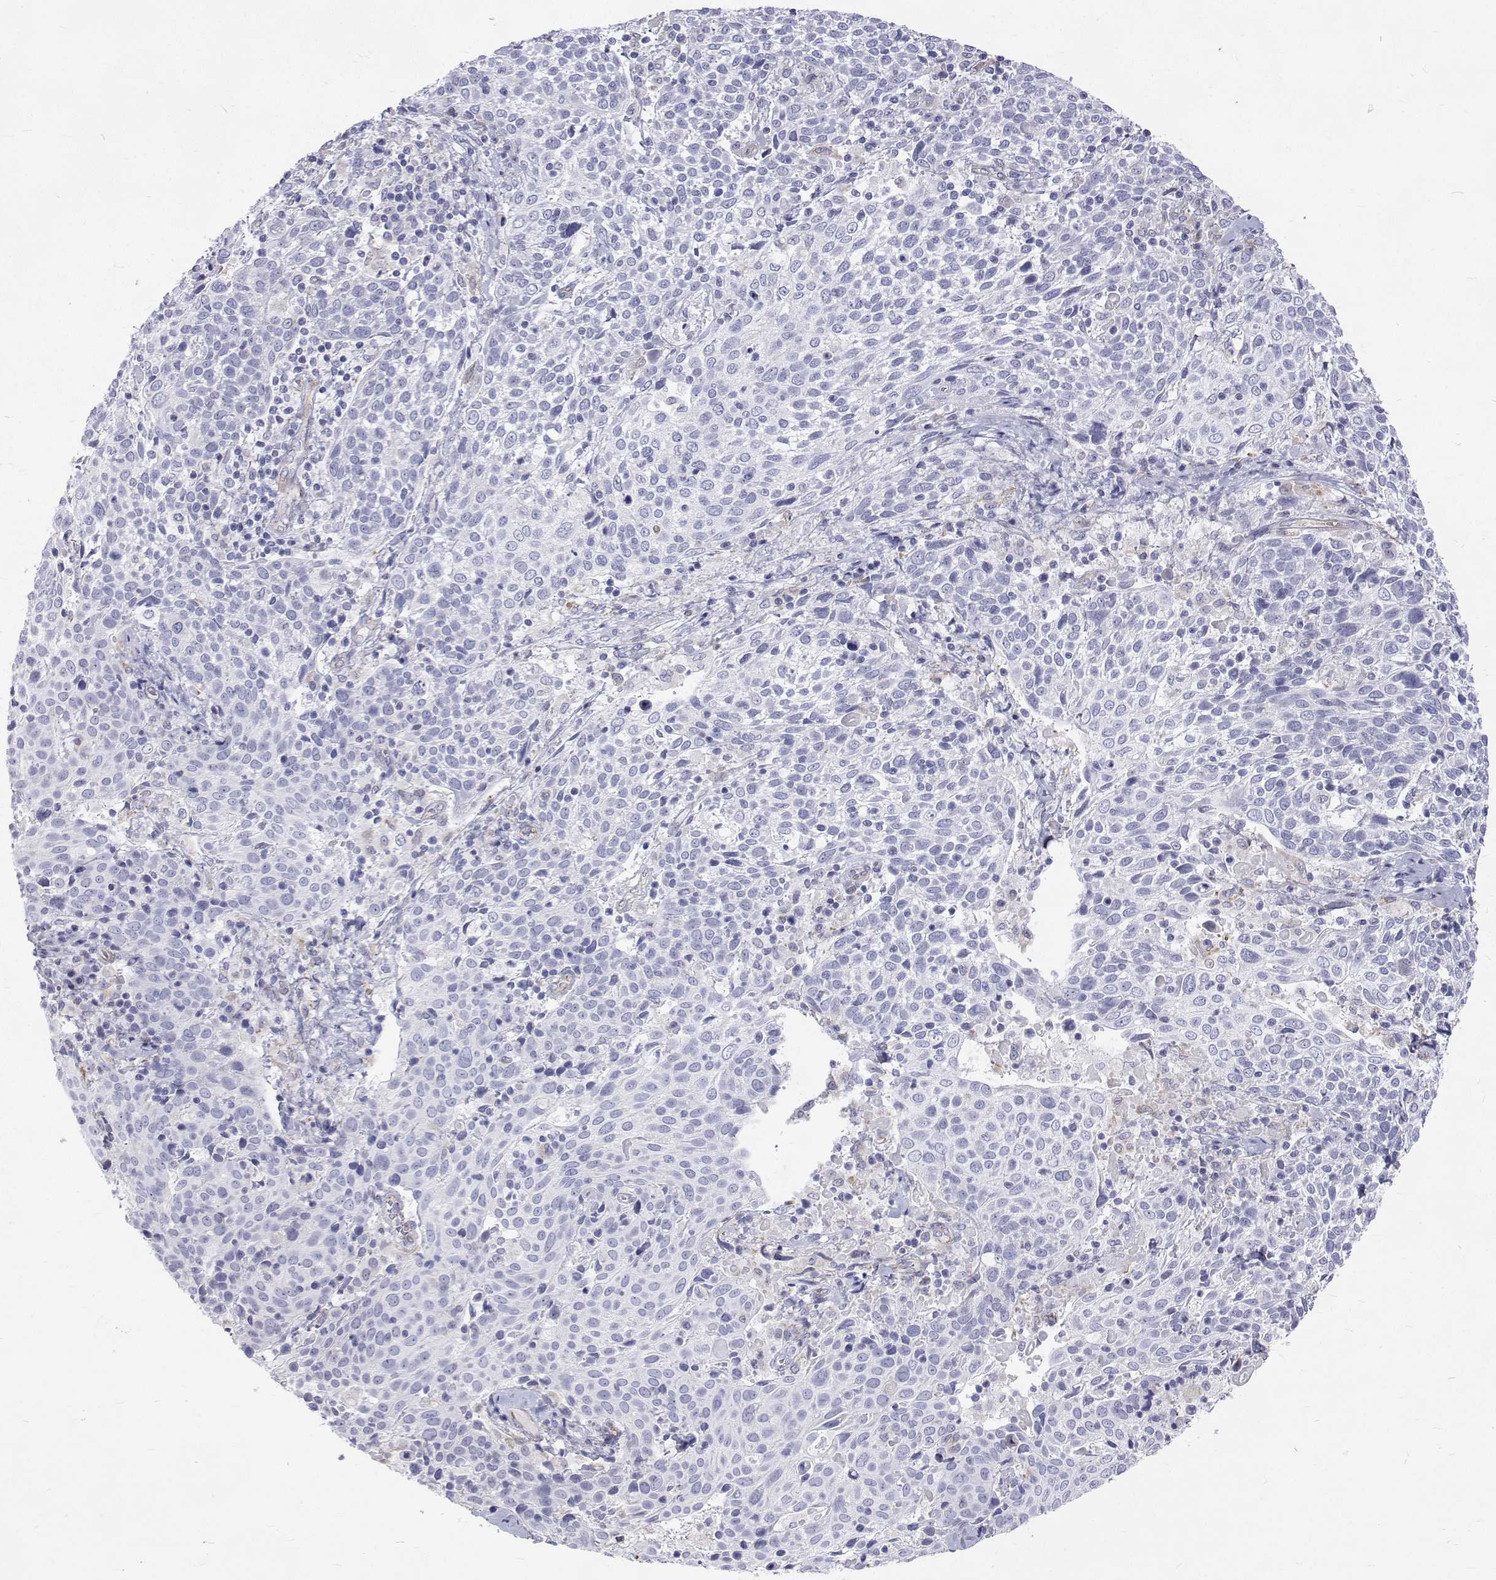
{"staining": {"intensity": "negative", "quantity": "none", "location": "none"}, "tissue": "cervical cancer", "cell_type": "Tumor cells", "image_type": "cancer", "snomed": [{"axis": "morphology", "description": "Squamous cell carcinoma, NOS"}, {"axis": "topography", "description": "Cervix"}], "caption": "The histopathology image shows no staining of tumor cells in cervical squamous cell carcinoma.", "gene": "OPRPN", "patient": {"sex": "female", "age": 61}}